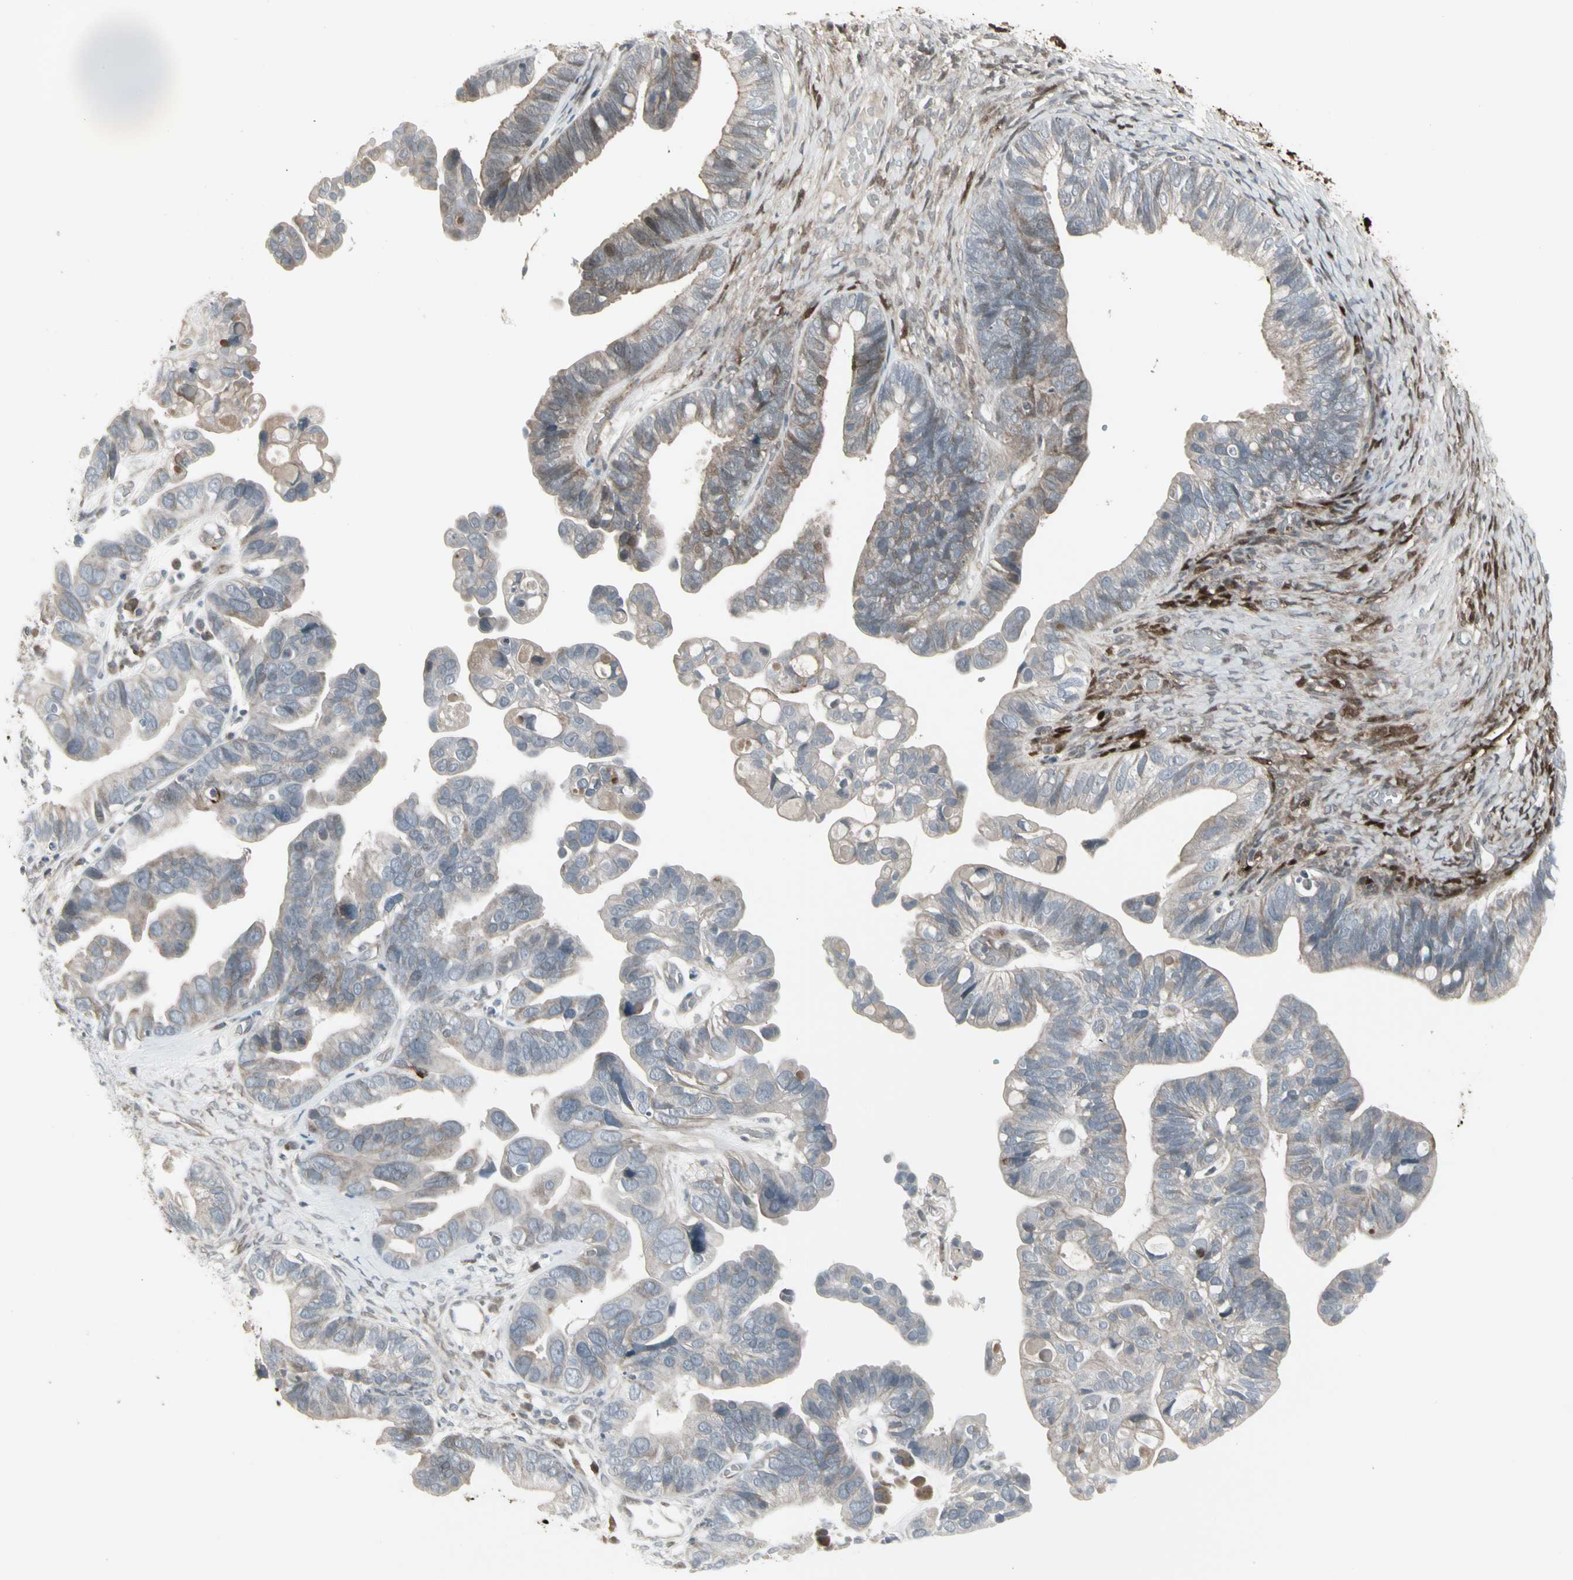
{"staining": {"intensity": "weak", "quantity": "25%-75%", "location": "cytoplasmic/membranous"}, "tissue": "ovarian cancer", "cell_type": "Tumor cells", "image_type": "cancer", "snomed": [{"axis": "morphology", "description": "Cystadenocarcinoma, serous, NOS"}, {"axis": "topography", "description": "Ovary"}], "caption": "Immunohistochemistry (IHC) of ovarian cancer displays low levels of weak cytoplasmic/membranous positivity in approximately 25%-75% of tumor cells. Nuclei are stained in blue.", "gene": "IGFBP6", "patient": {"sex": "female", "age": 56}}